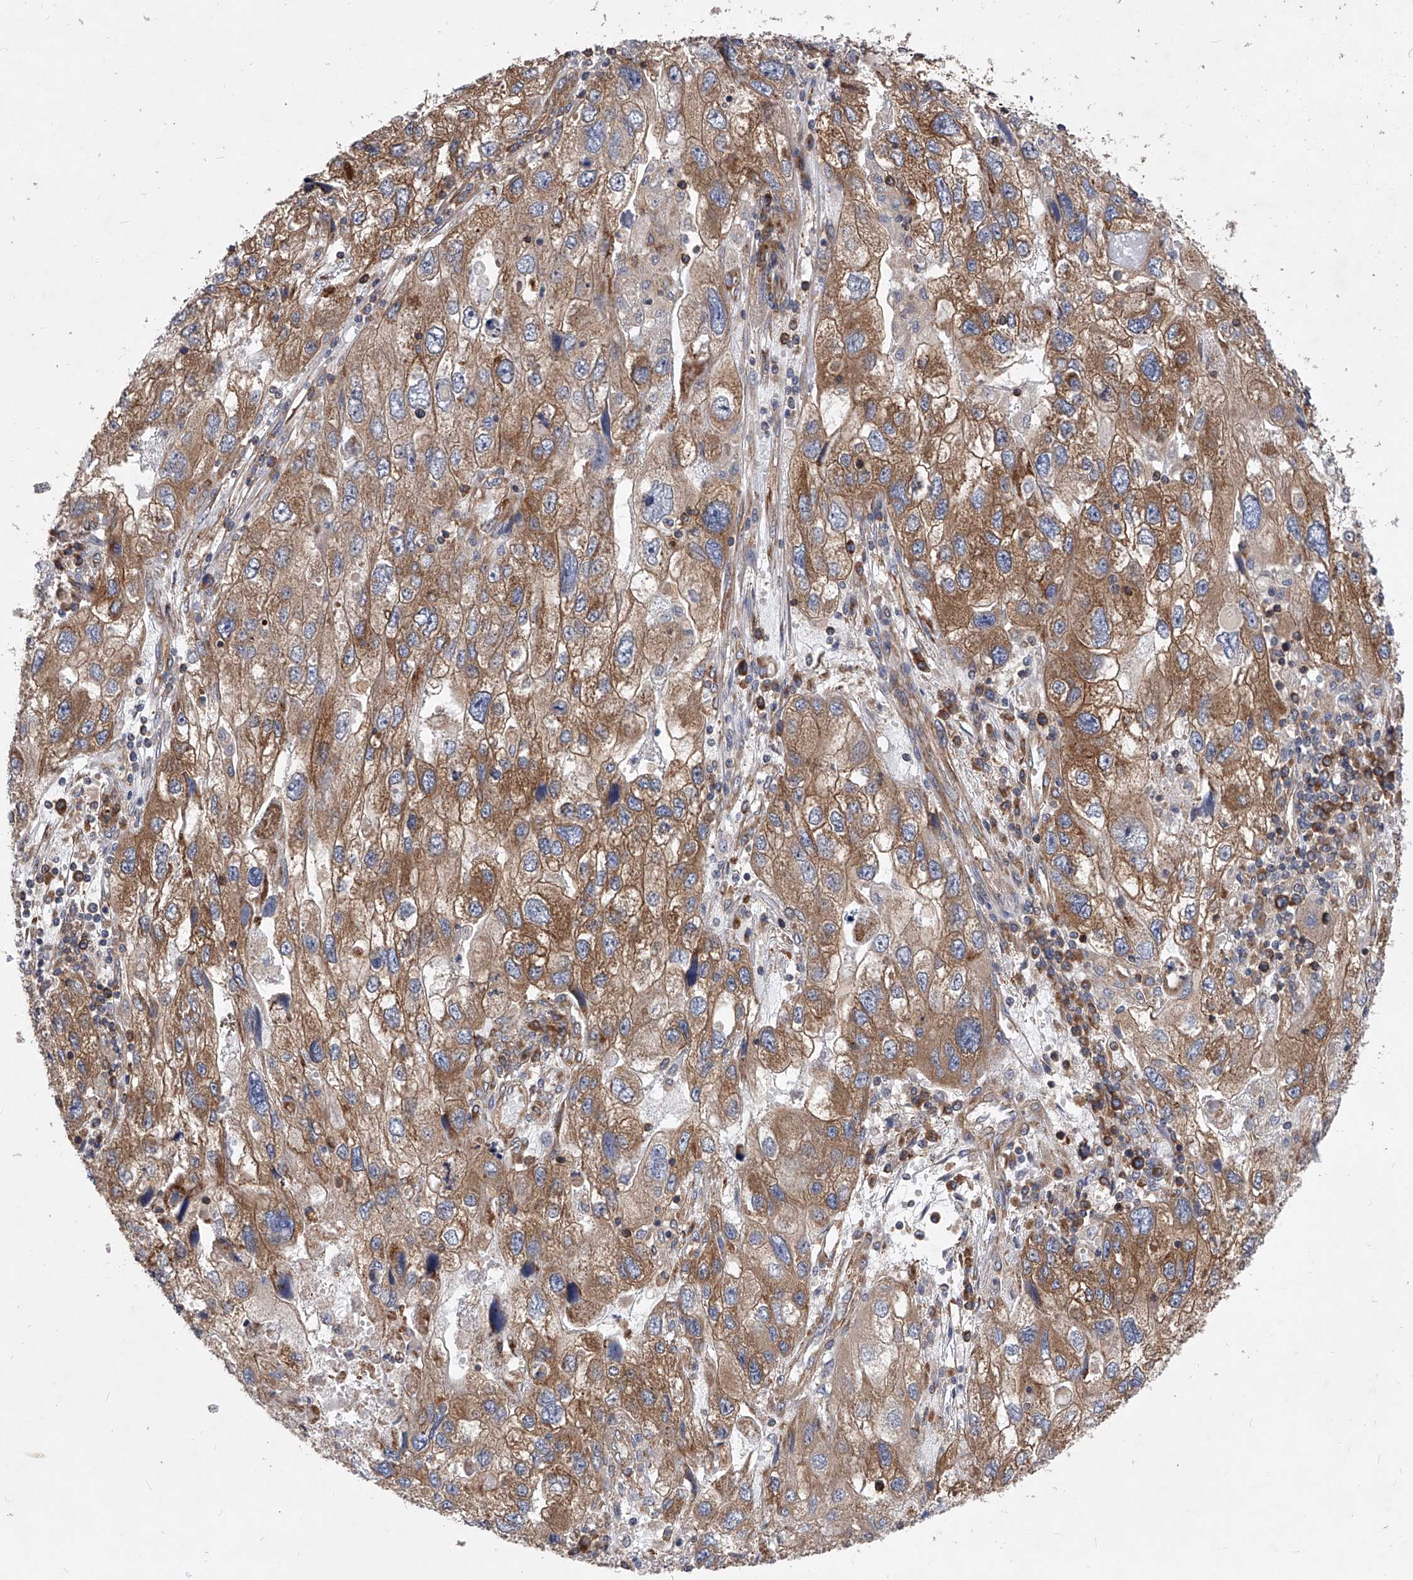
{"staining": {"intensity": "moderate", "quantity": ">75%", "location": "cytoplasmic/membranous"}, "tissue": "endometrial cancer", "cell_type": "Tumor cells", "image_type": "cancer", "snomed": [{"axis": "morphology", "description": "Adenocarcinoma, NOS"}, {"axis": "topography", "description": "Endometrium"}], "caption": "This photomicrograph reveals immunohistochemistry staining of endometrial cancer, with medium moderate cytoplasmic/membranous staining in approximately >75% of tumor cells.", "gene": "CFAP410", "patient": {"sex": "female", "age": 49}}